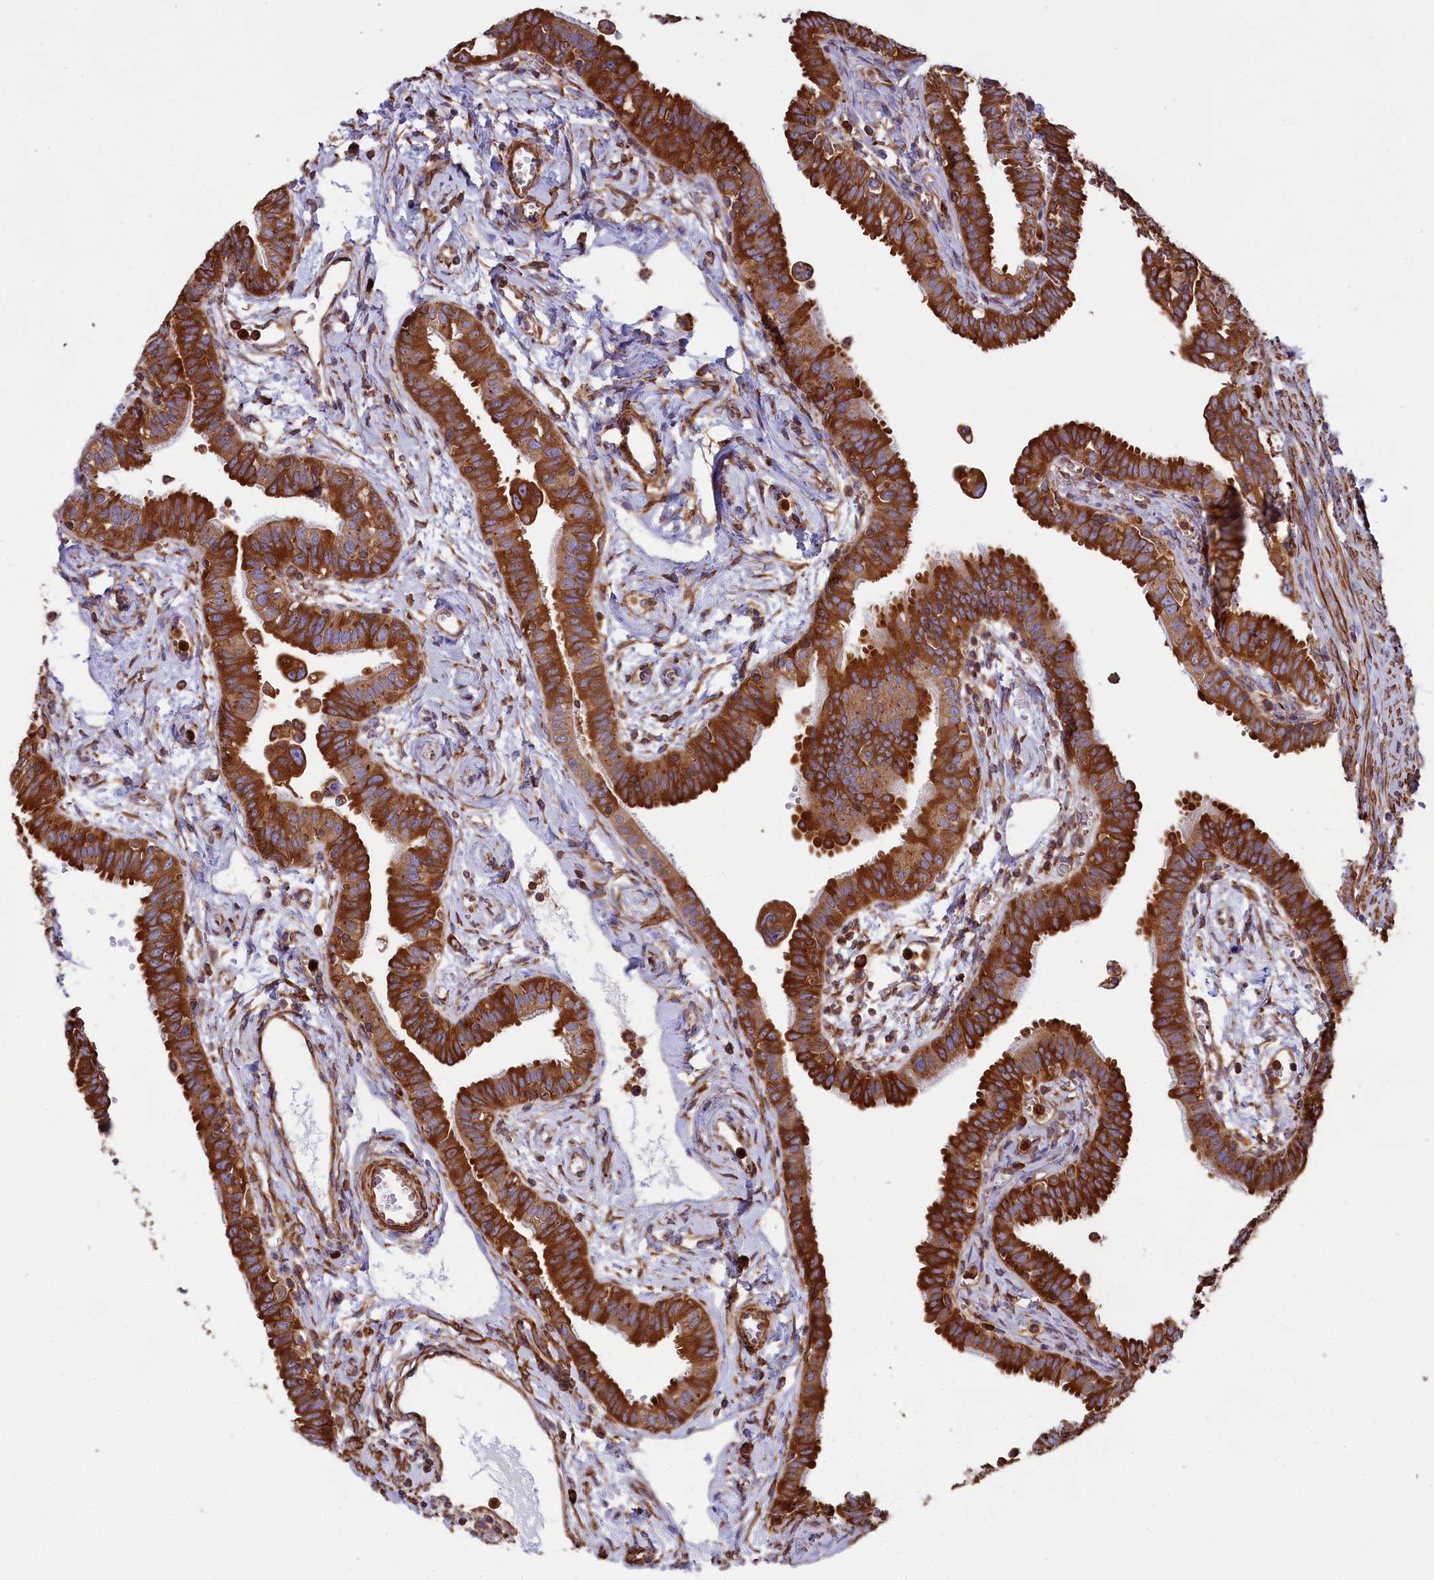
{"staining": {"intensity": "strong", "quantity": ">75%", "location": "cytoplasmic/membranous"}, "tissue": "fallopian tube", "cell_type": "Glandular cells", "image_type": "normal", "snomed": [{"axis": "morphology", "description": "Normal tissue, NOS"}, {"axis": "morphology", "description": "Carcinoma, NOS"}, {"axis": "topography", "description": "Fallopian tube"}, {"axis": "topography", "description": "Ovary"}], "caption": "Protein staining of benign fallopian tube displays strong cytoplasmic/membranous expression in about >75% of glandular cells. The protein of interest is stained brown, and the nuclei are stained in blue (DAB (3,3'-diaminobenzidine) IHC with brightfield microscopy, high magnification).", "gene": "GYS1", "patient": {"sex": "female", "age": 59}}